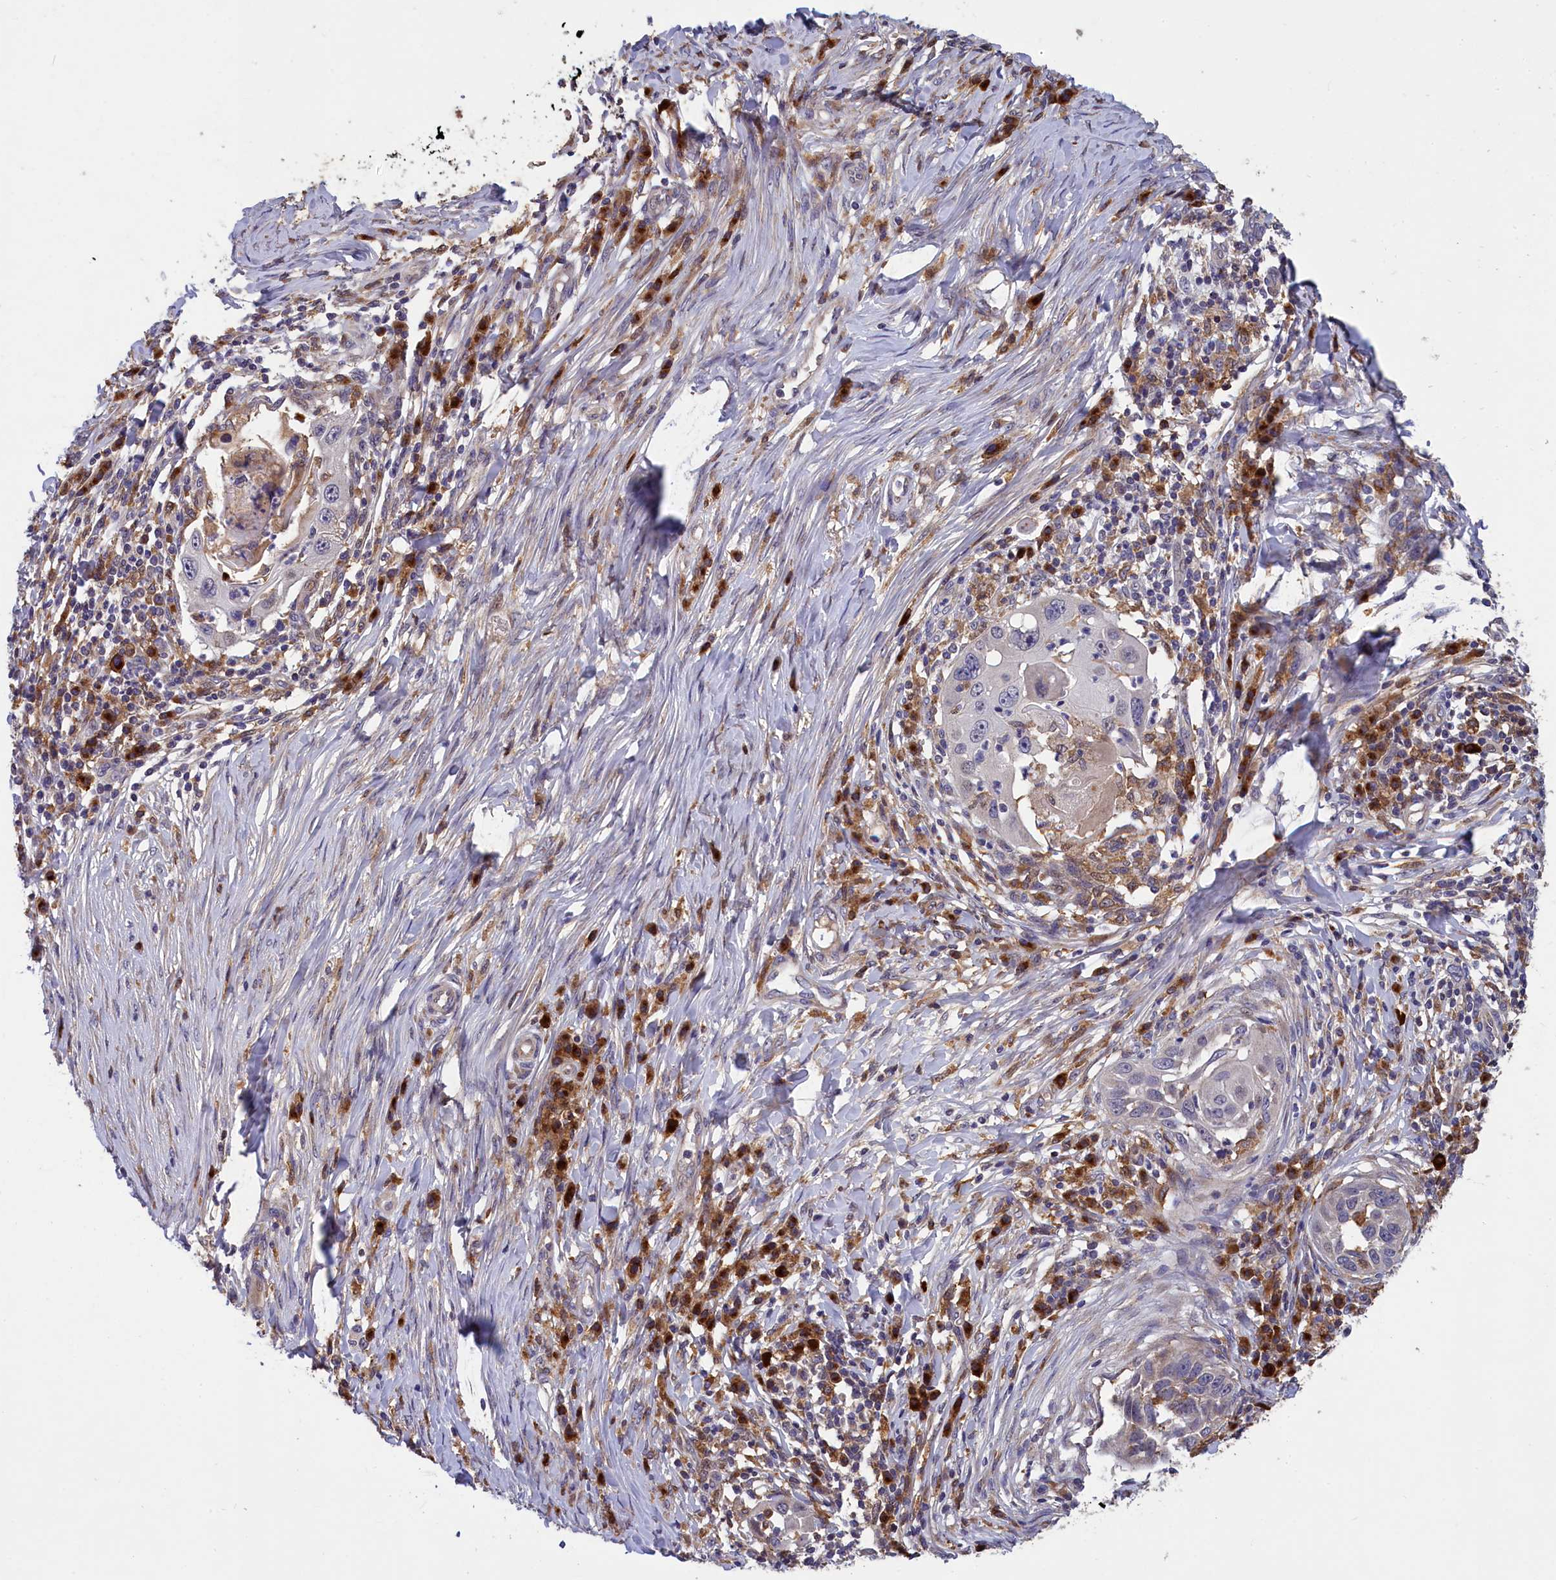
{"staining": {"intensity": "negative", "quantity": "none", "location": "none"}, "tissue": "skin cancer", "cell_type": "Tumor cells", "image_type": "cancer", "snomed": [{"axis": "morphology", "description": "Squamous cell carcinoma, NOS"}, {"axis": "topography", "description": "Skin"}], "caption": "IHC of skin cancer reveals no expression in tumor cells.", "gene": "NAIP", "patient": {"sex": "female", "age": 44}}